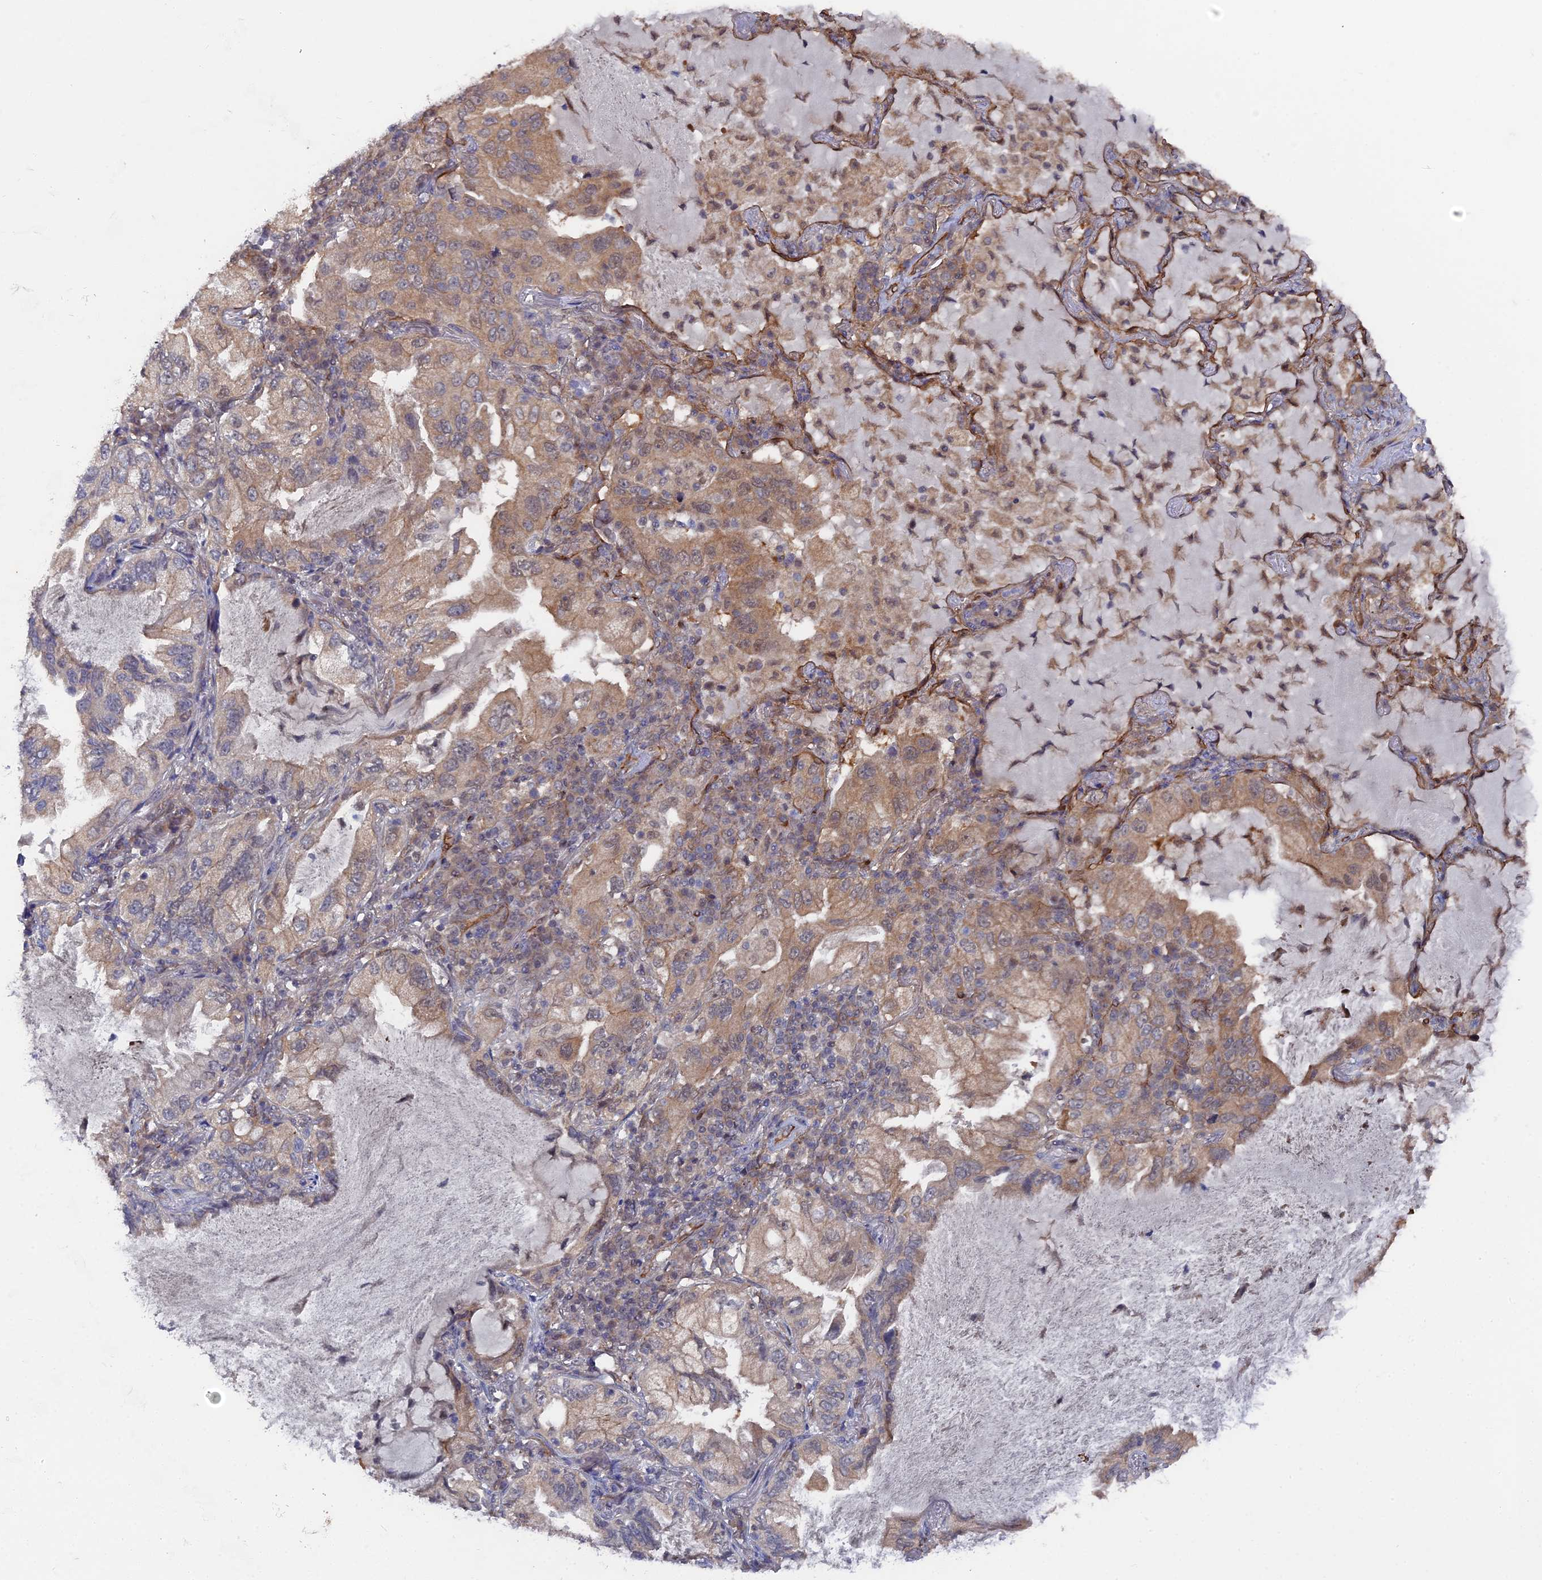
{"staining": {"intensity": "moderate", "quantity": "25%-75%", "location": "cytoplasmic/membranous"}, "tissue": "lung cancer", "cell_type": "Tumor cells", "image_type": "cancer", "snomed": [{"axis": "morphology", "description": "Adenocarcinoma, NOS"}, {"axis": "topography", "description": "Lung"}], "caption": "Immunohistochemistry (IHC) micrograph of human lung adenocarcinoma stained for a protein (brown), which reveals medium levels of moderate cytoplasmic/membranous expression in approximately 25%-75% of tumor cells.", "gene": "UNC5D", "patient": {"sex": "female", "age": 69}}